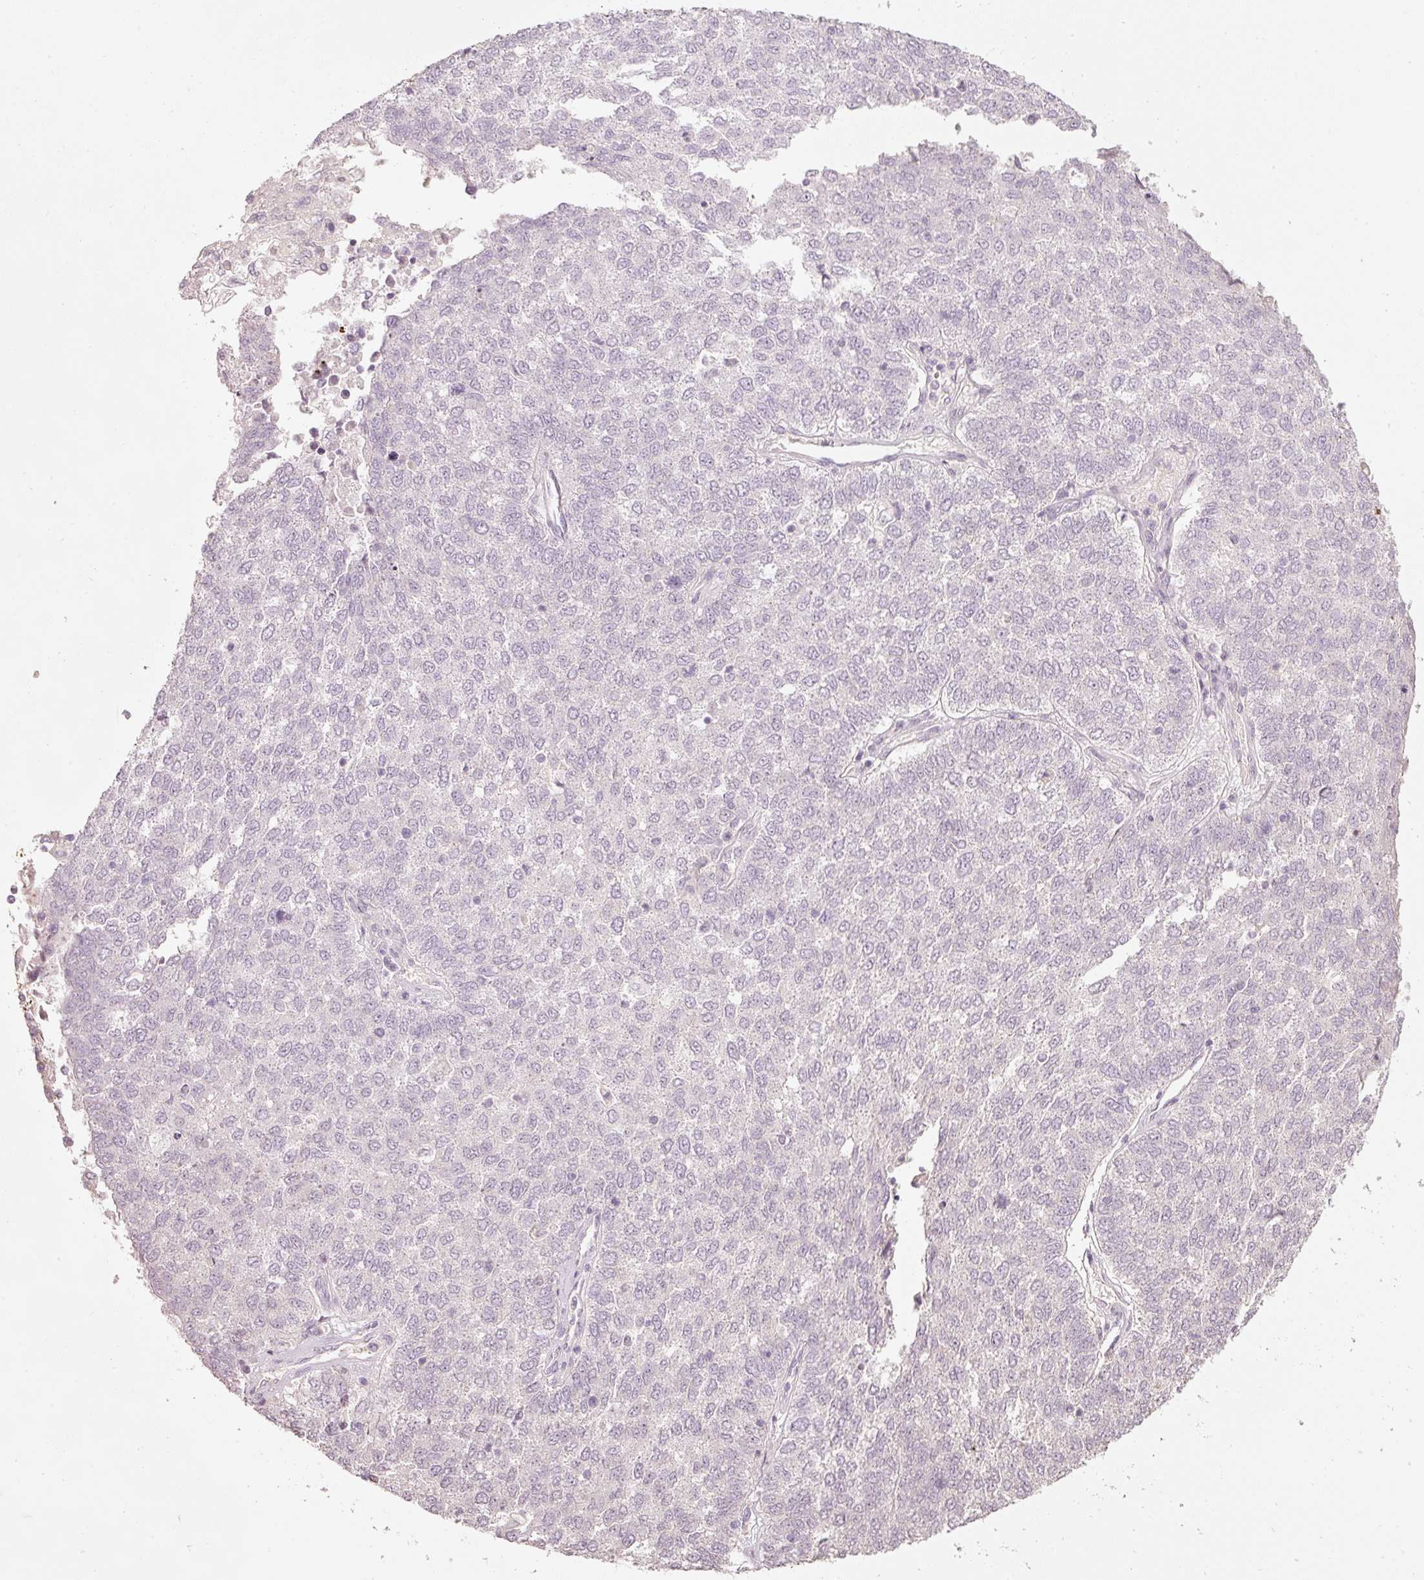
{"staining": {"intensity": "negative", "quantity": "none", "location": "none"}, "tissue": "lung cancer", "cell_type": "Tumor cells", "image_type": "cancer", "snomed": [{"axis": "morphology", "description": "Squamous cell carcinoma, NOS"}, {"axis": "topography", "description": "Lung"}], "caption": "Squamous cell carcinoma (lung) was stained to show a protein in brown. There is no significant positivity in tumor cells. The staining is performed using DAB (3,3'-diaminobenzidine) brown chromogen with nuclei counter-stained in using hematoxylin.", "gene": "STEAP1", "patient": {"sex": "male", "age": 73}}